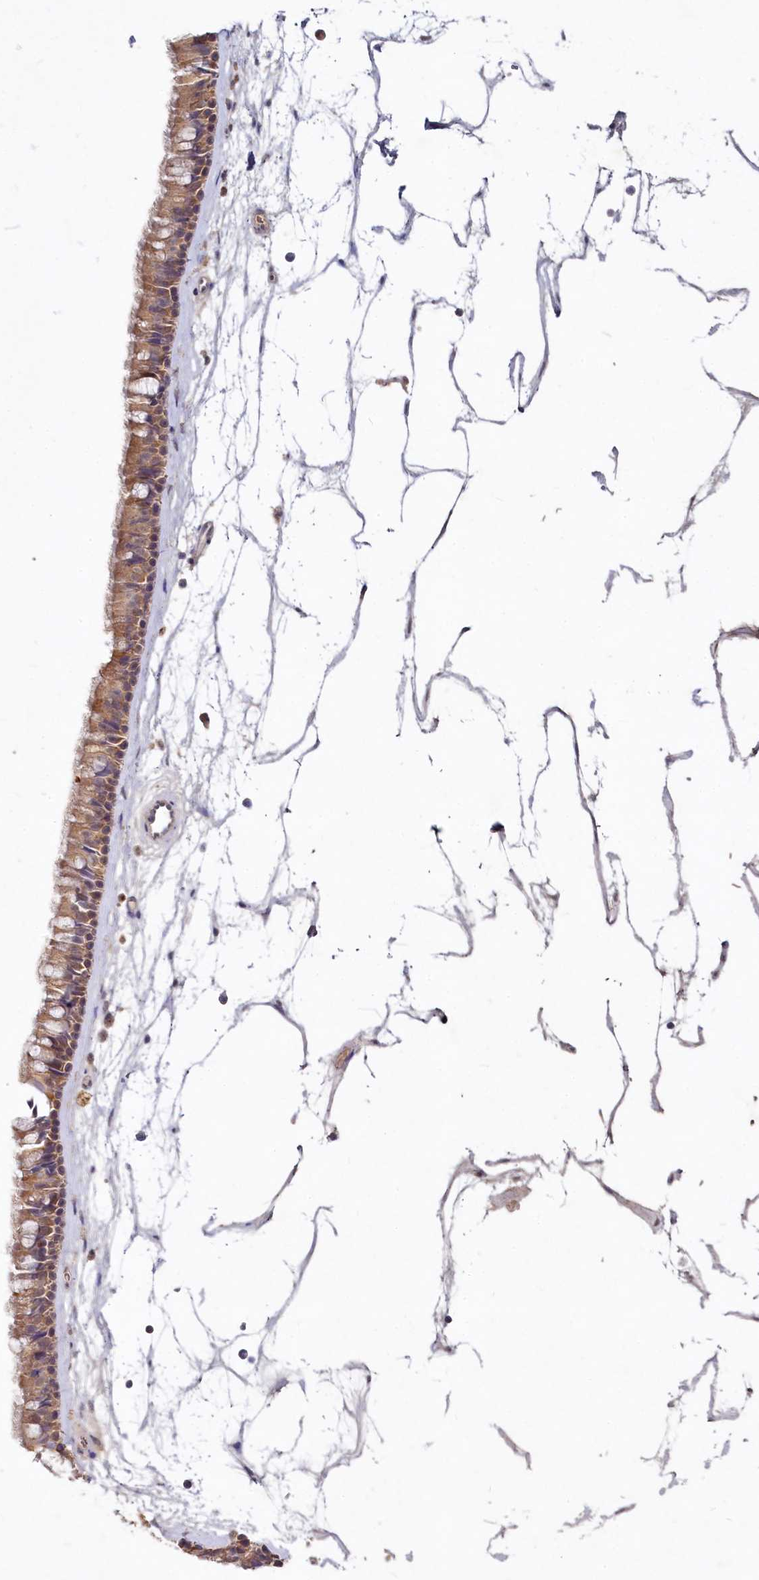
{"staining": {"intensity": "moderate", "quantity": ">75%", "location": "cytoplasmic/membranous"}, "tissue": "nasopharynx", "cell_type": "Respiratory epithelial cells", "image_type": "normal", "snomed": [{"axis": "morphology", "description": "Normal tissue, NOS"}, {"axis": "topography", "description": "Nasopharynx"}], "caption": "Immunohistochemistry (IHC) (DAB) staining of unremarkable human nasopharynx exhibits moderate cytoplasmic/membranous protein positivity in approximately >75% of respiratory epithelial cells.", "gene": "HERC3", "patient": {"sex": "male", "age": 64}}